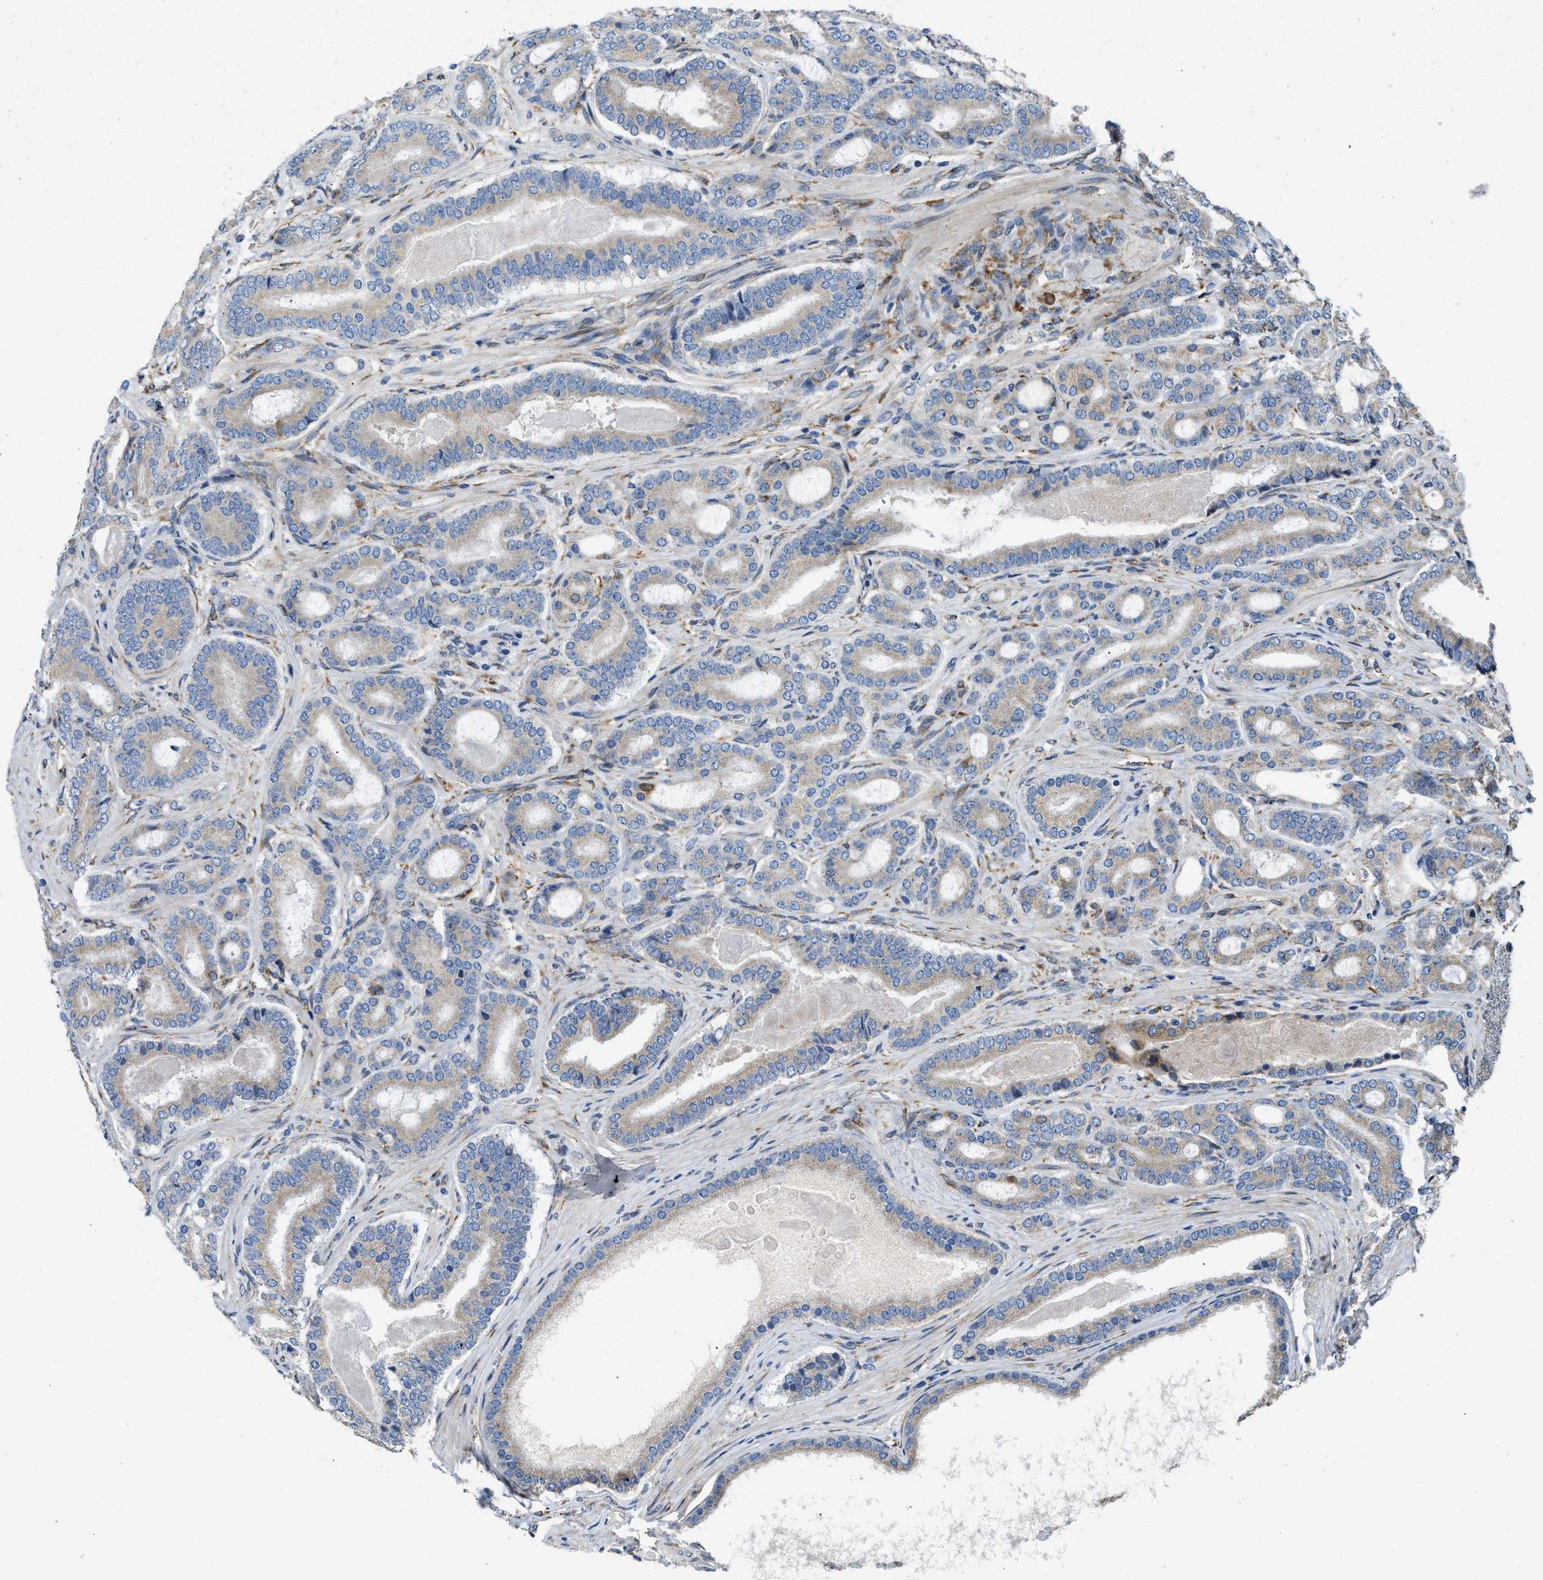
{"staining": {"intensity": "weak", "quantity": "<25%", "location": "cytoplasmic/membranous"}, "tissue": "prostate cancer", "cell_type": "Tumor cells", "image_type": "cancer", "snomed": [{"axis": "morphology", "description": "Adenocarcinoma, High grade"}, {"axis": "topography", "description": "Prostate"}], "caption": "Prostate cancer (high-grade adenocarcinoma) was stained to show a protein in brown. There is no significant expression in tumor cells. (Stains: DAB (3,3'-diaminobenzidine) immunohistochemistry (IHC) with hematoxylin counter stain, Microscopy: brightfield microscopy at high magnification).", "gene": "GGCX", "patient": {"sex": "male", "age": 60}}